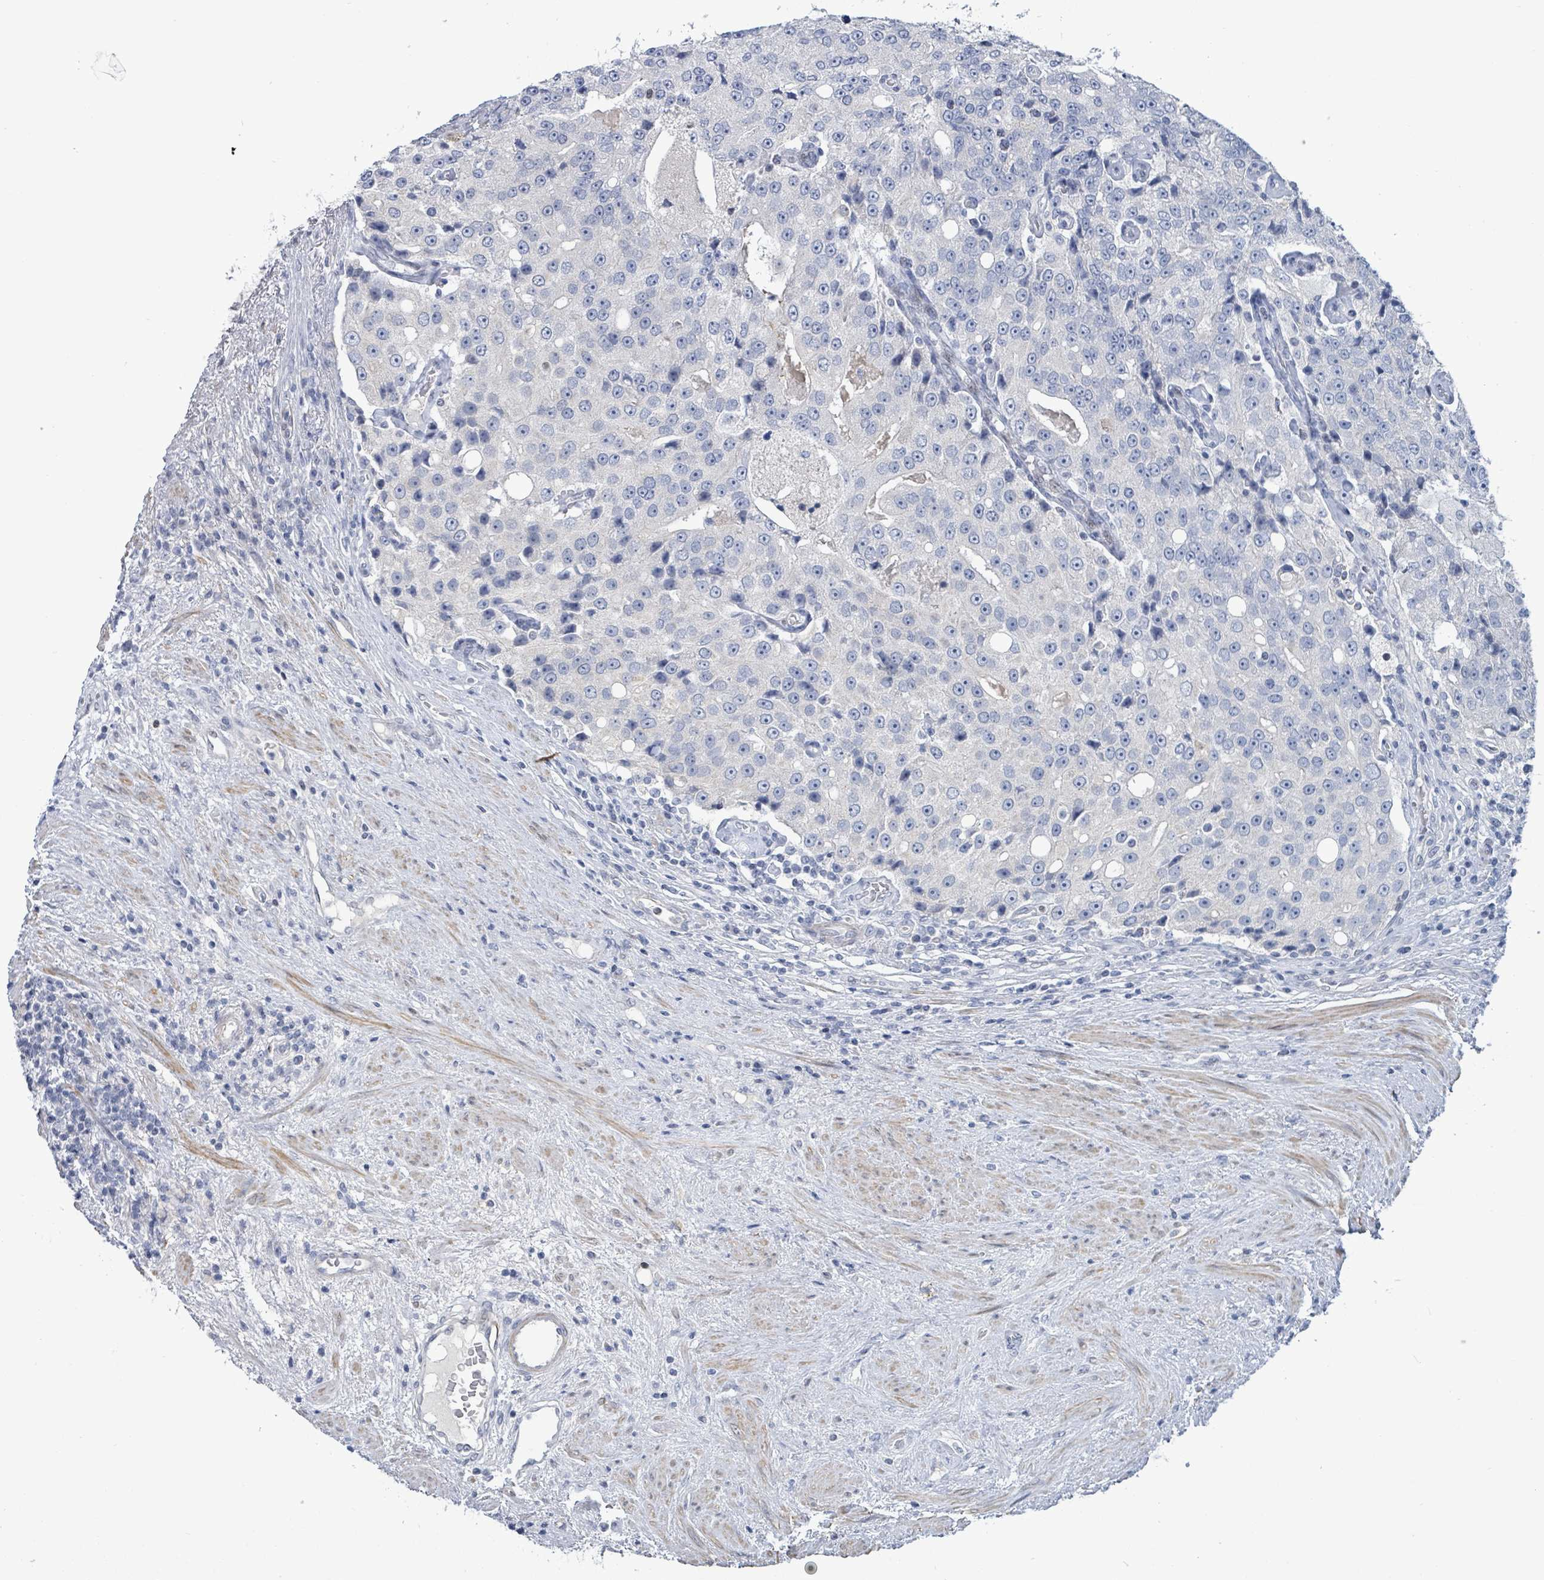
{"staining": {"intensity": "negative", "quantity": "none", "location": "none"}, "tissue": "prostate cancer", "cell_type": "Tumor cells", "image_type": "cancer", "snomed": [{"axis": "morphology", "description": "Adenocarcinoma, High grade"}, {"axis": "topography", "description": "Prostate"}], "caption": "High magnification brightfield microscopy of prostate cancer stained with DAB (brown) and counterstained with hematoxylin (blue): tumor cells show no significant staining. The staining is performed using DAB (3,3'-diaminobenzidine) brown chromogen with nuclei counter-stained in using hematoxylin.", "gene": "NTN3", "patient": {"sex": "male", "age": 70}}